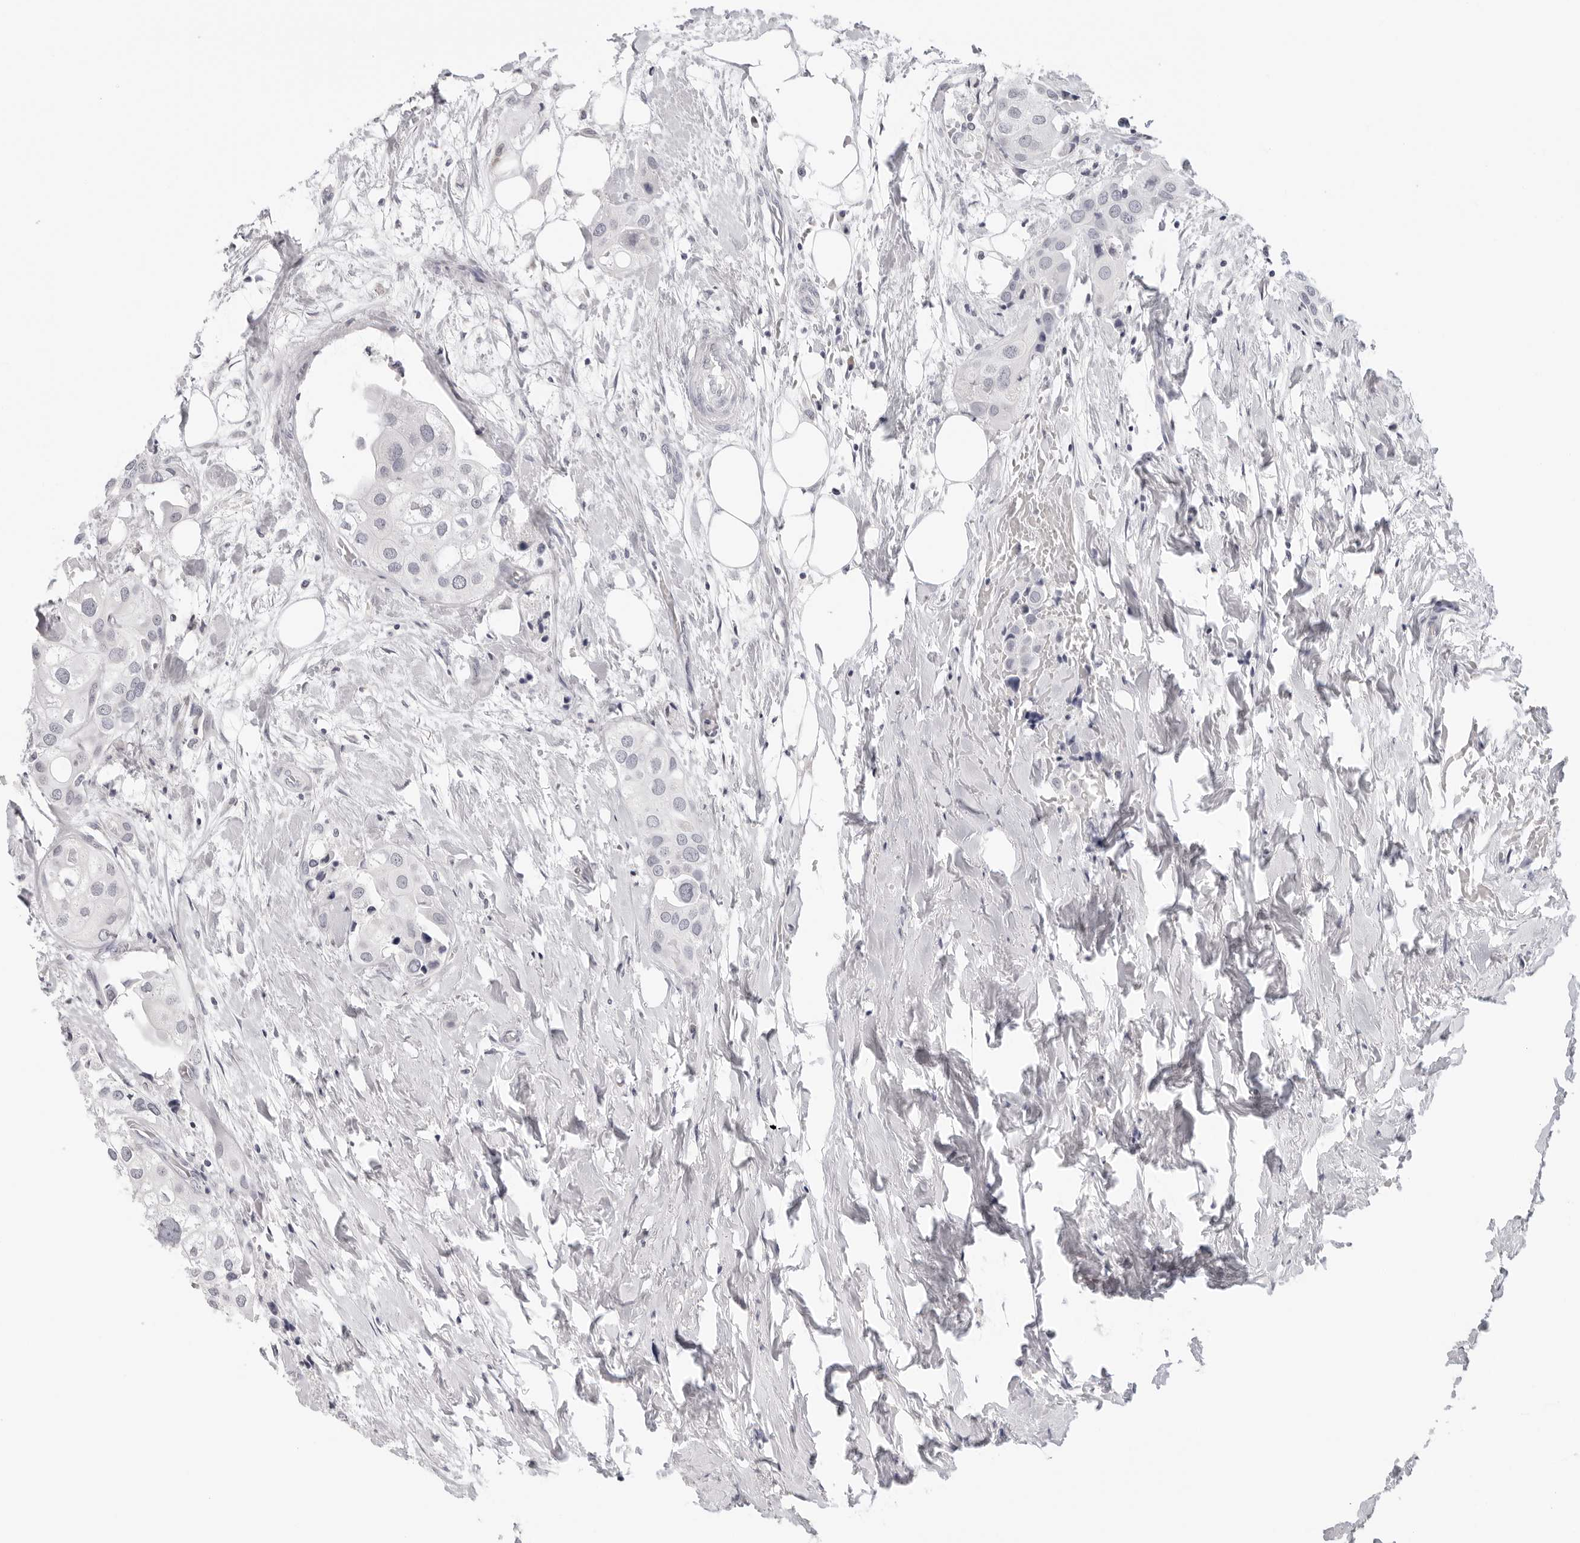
{"staining": {"intensity": "negative", "quantity": "none", "location": "none"}, "tissue": "urothelial cancer", "cell_type": "Tumor cells", "image_type": "cancer", "snomed": [{"axis": "morphology", "description": "Urothelial carcinoma, High grade"}, {"axis": "topography", "description": "Urinary bladder"}], "caption": "The immunohistochemistry histopathology image has no significant positivity in tumor cells of urothelial cancer tissue. (Stains: DAB immunohistochemistry with hematoxylin counter stain, Microscopy: brightfield microscopy at high magnification).", "gene": "EDN2", "patient": {"sex": "male", "age": 64}}